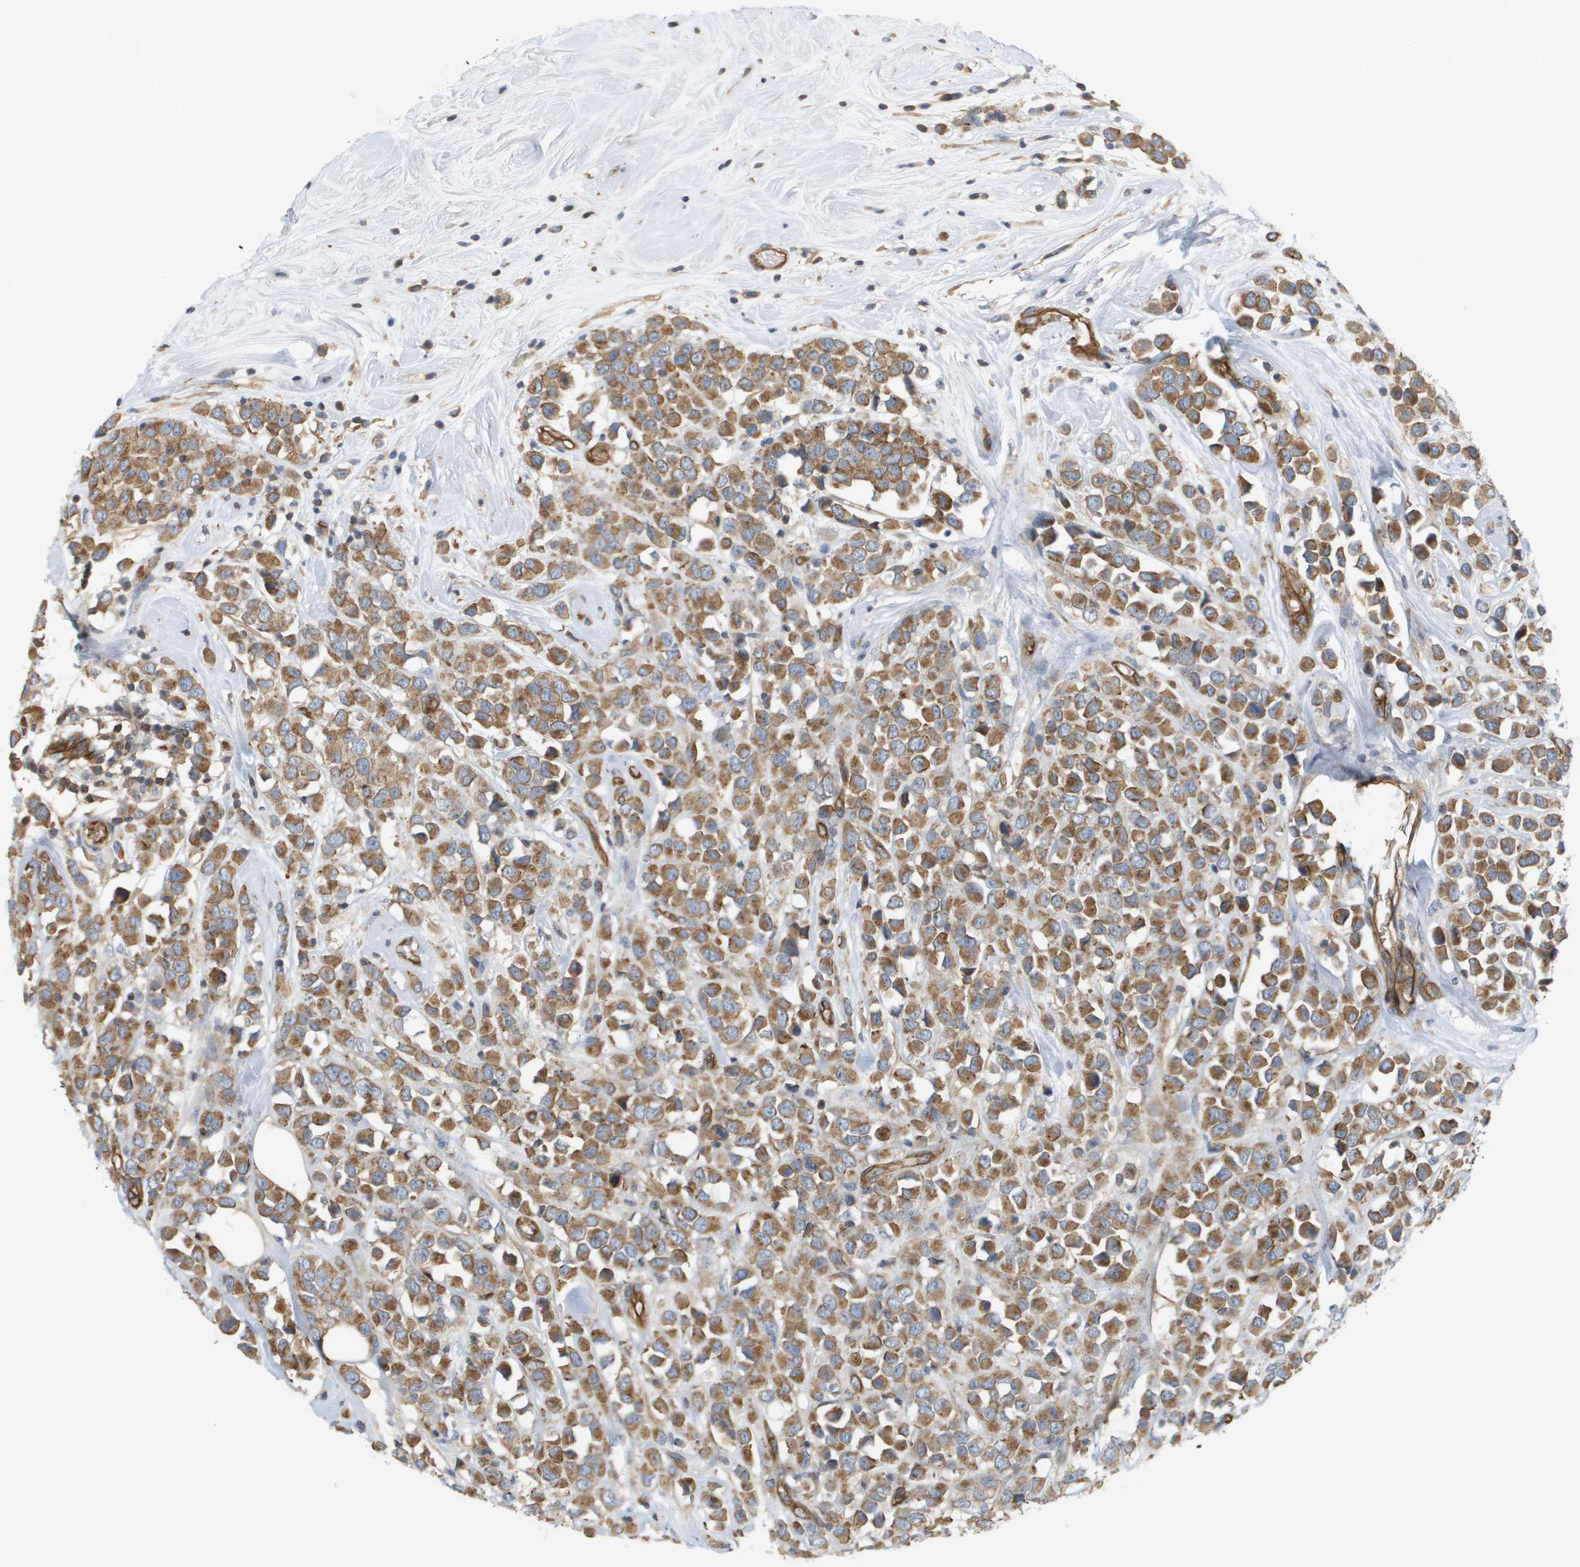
{"staining": {"intensity": "moderate", "quantity": ">75%", "location": "cytoplasmic/membranous"}, "tissue": "breast cancer", "cell_type": "Tumor cells", "image_type": "cancer", "snomed": [{"axis": "morphology", "description": "Duct carcinoma"}, {"axis": "topography", "description": "Breast"}], "caption": "Moderate cytoplasmic/membranous staining for a protein is identified in approximately >75% of tumor cells of breast infiltrating ductal carcinoma using immunohistochemistry (IHC).", "gene": "SGMS2", "patient": {"sex": "female", "age": 61}}